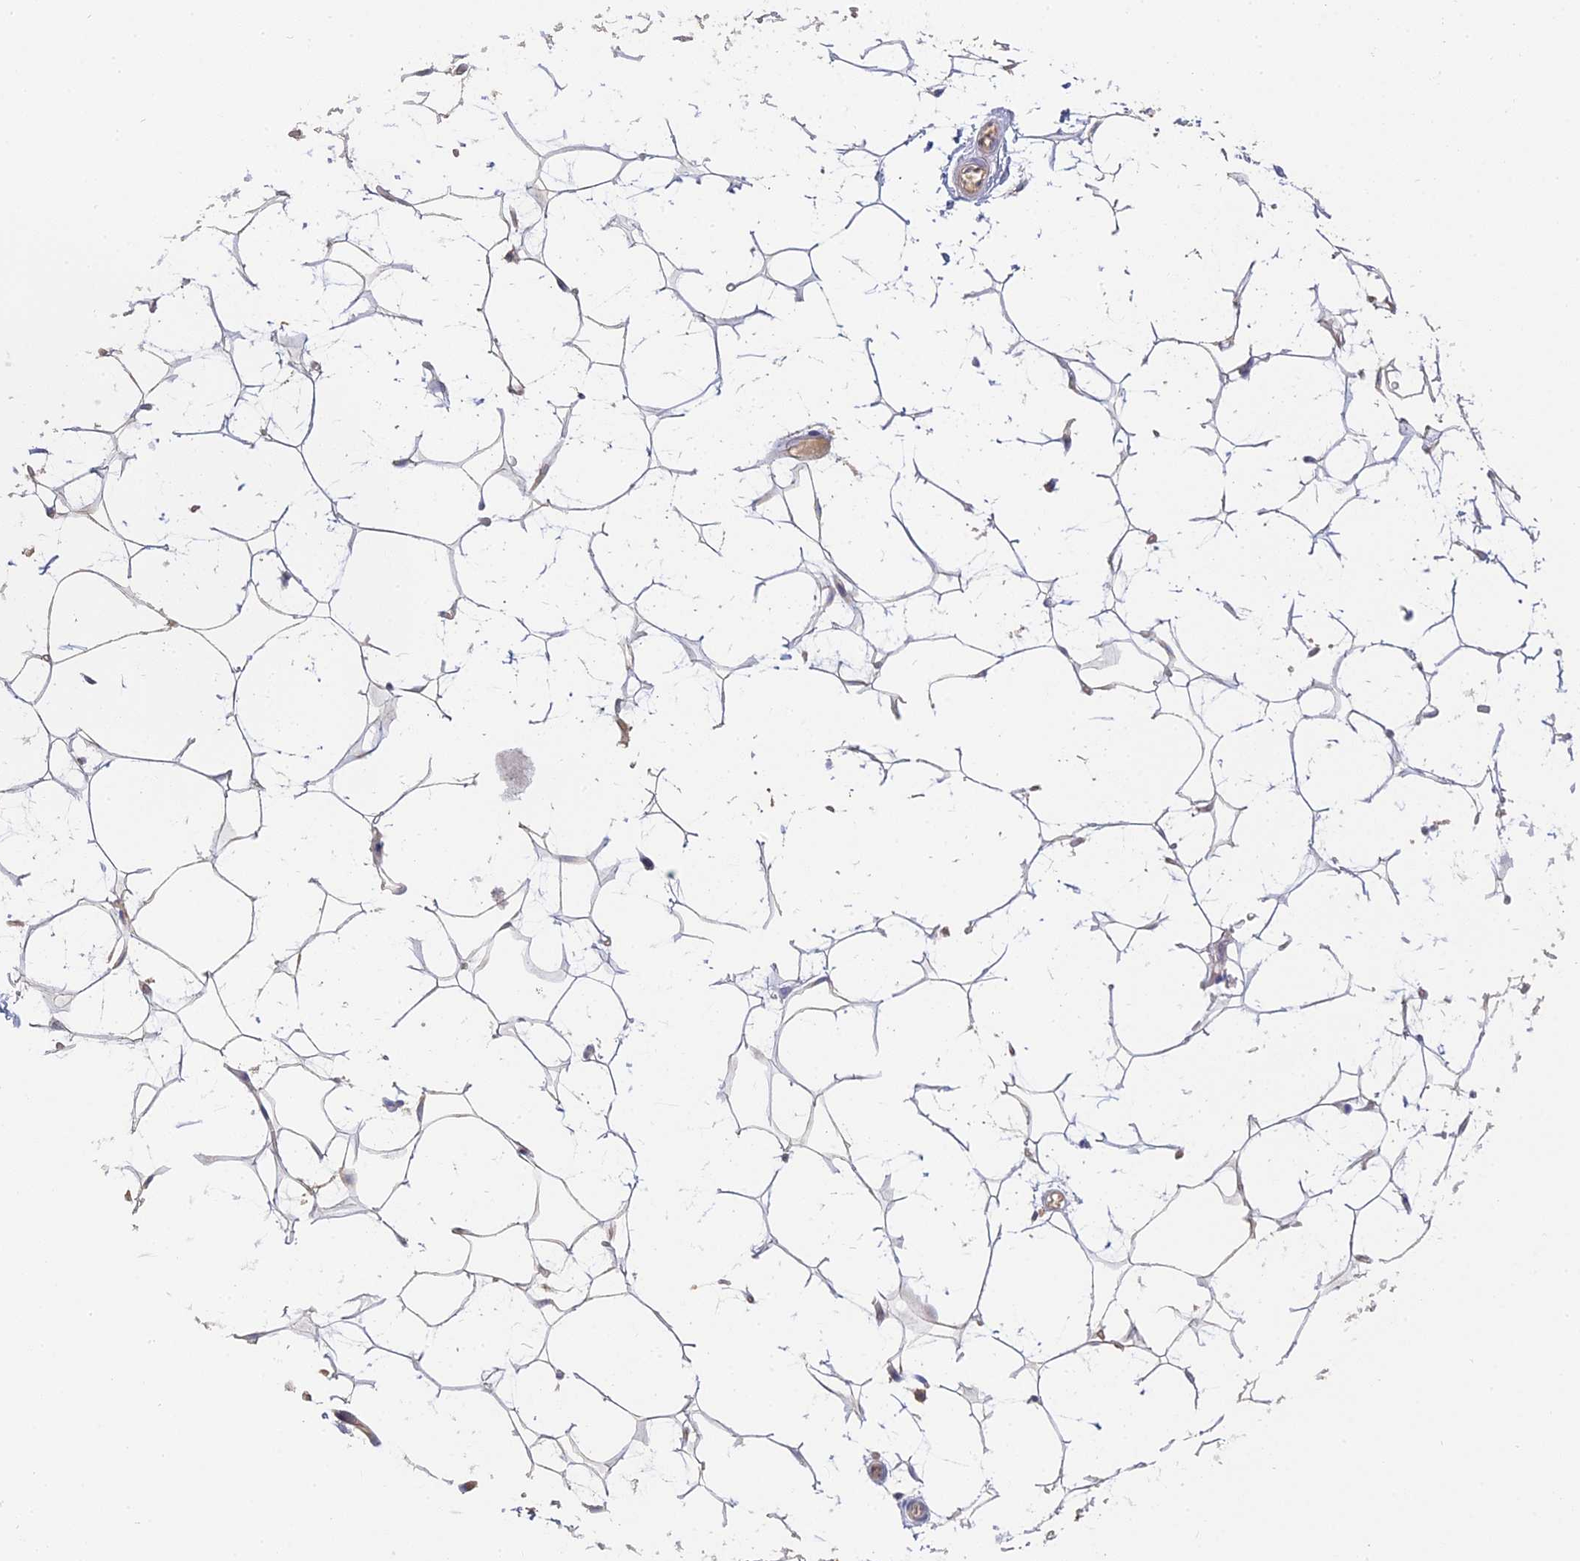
{"staining": {"intensity": "weak", "quantity": "<25%", "location": "cytoplasmic/membranous"}, "tissue": "adipose tissue", "cell_type": "Adipocytes", "image_type": "normal", "snomed": [{"axis": "morphology", "description": "Normal tissue, NOS"}, {"axis": "topography", "description": "Breast"}], "caption": "IHC of unremarkable human adipose tissue exhibits no positivity in adipocytes.", "gene": "SFT2D2", "patient": {"sex": "female", "age": 26}}